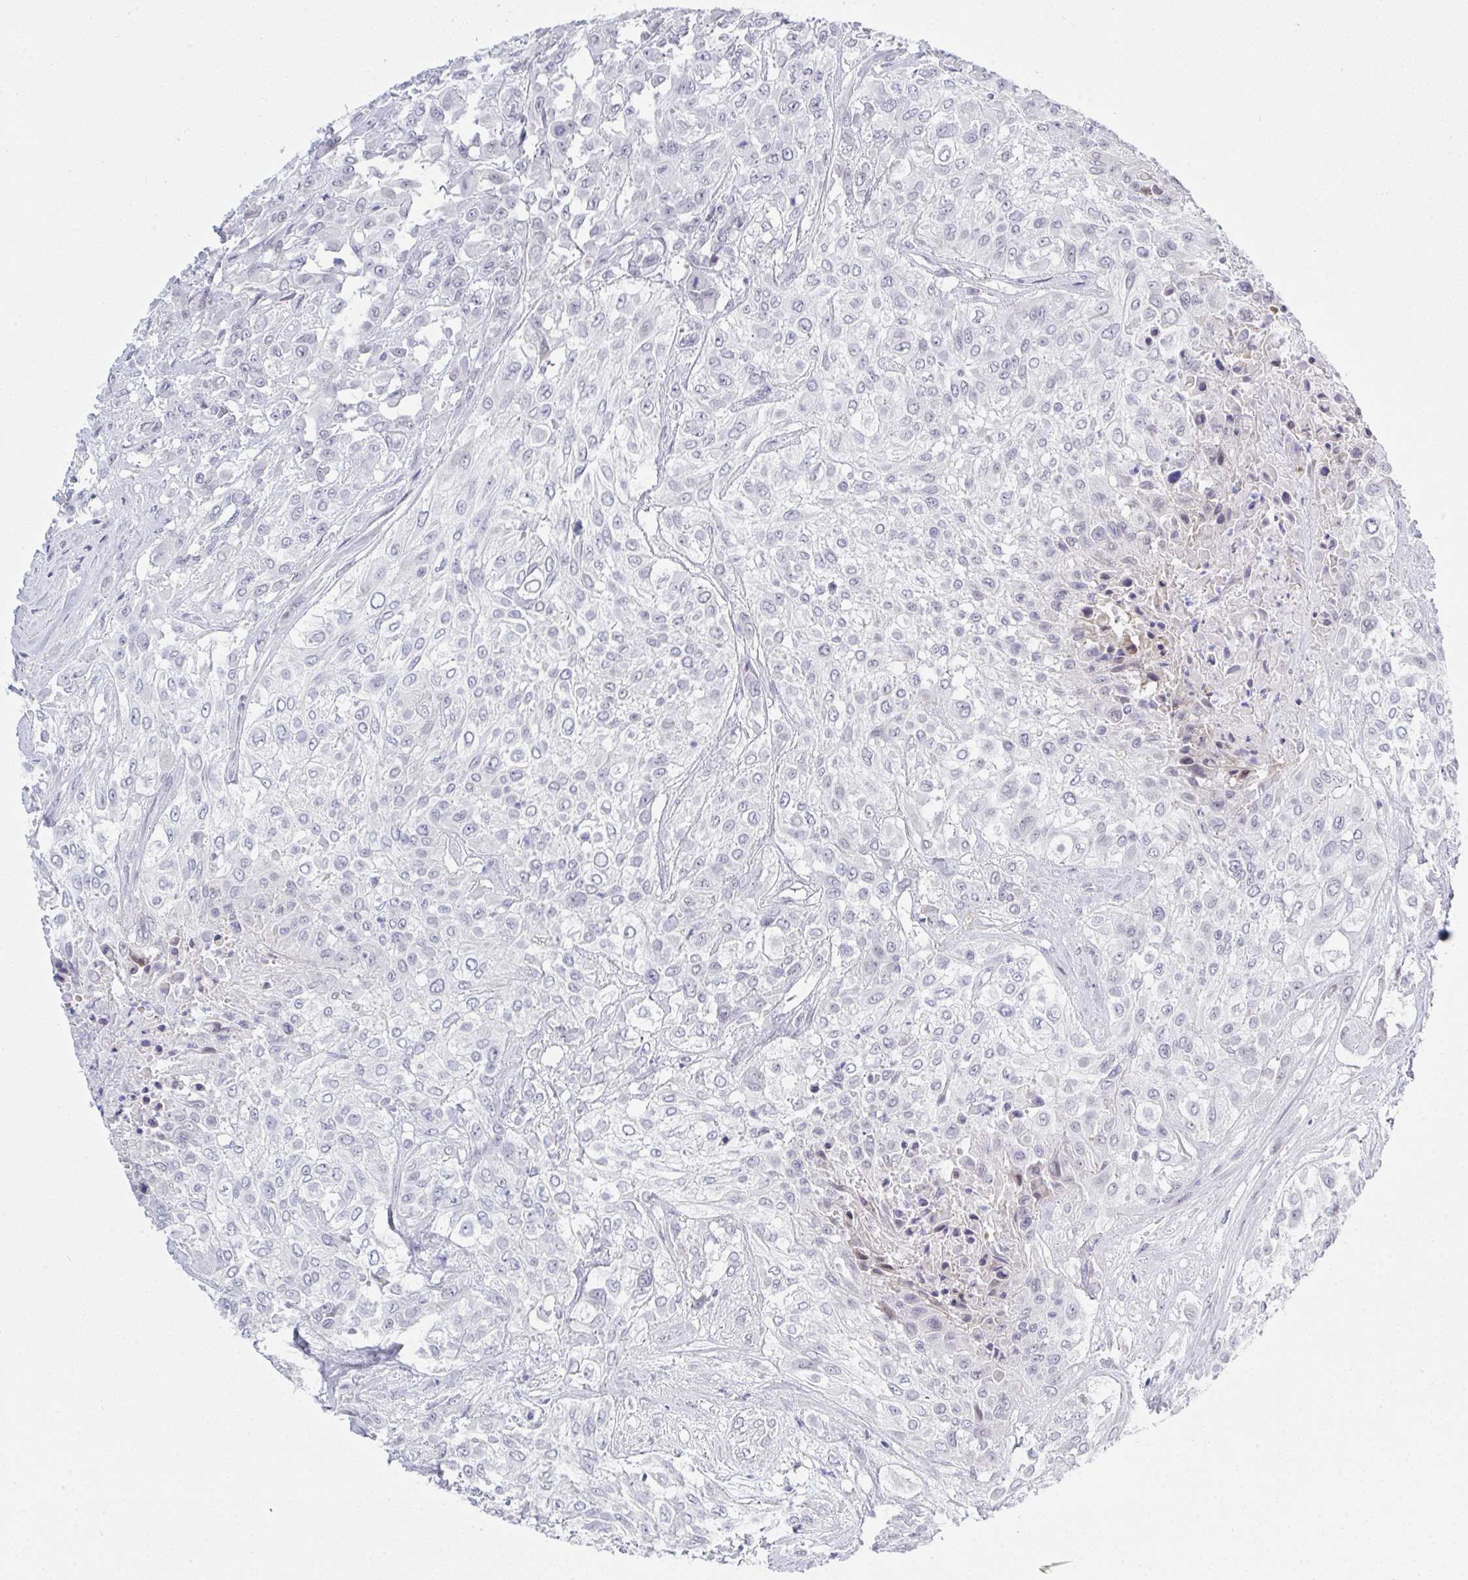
{"staining": {"intensity": "negative", "quantity": "none", "location": "none"}, "tissue": "urothelial cancer", "cell_type": "Tumor cells", "image_type": "cancer", "snomed": [{"axis": "morphology", "description": "Urothelial carcinoma, High grade"}, {"axis": "topography", "description": "Urinary bladder"}], "caption": "Urothelial carcinoma (high-grade) was stained to show a protein in brown. There is no significant positivity in tumor cells.", "gene": "MFSD4A", "patient": {"sex": "male", "age": 57}}